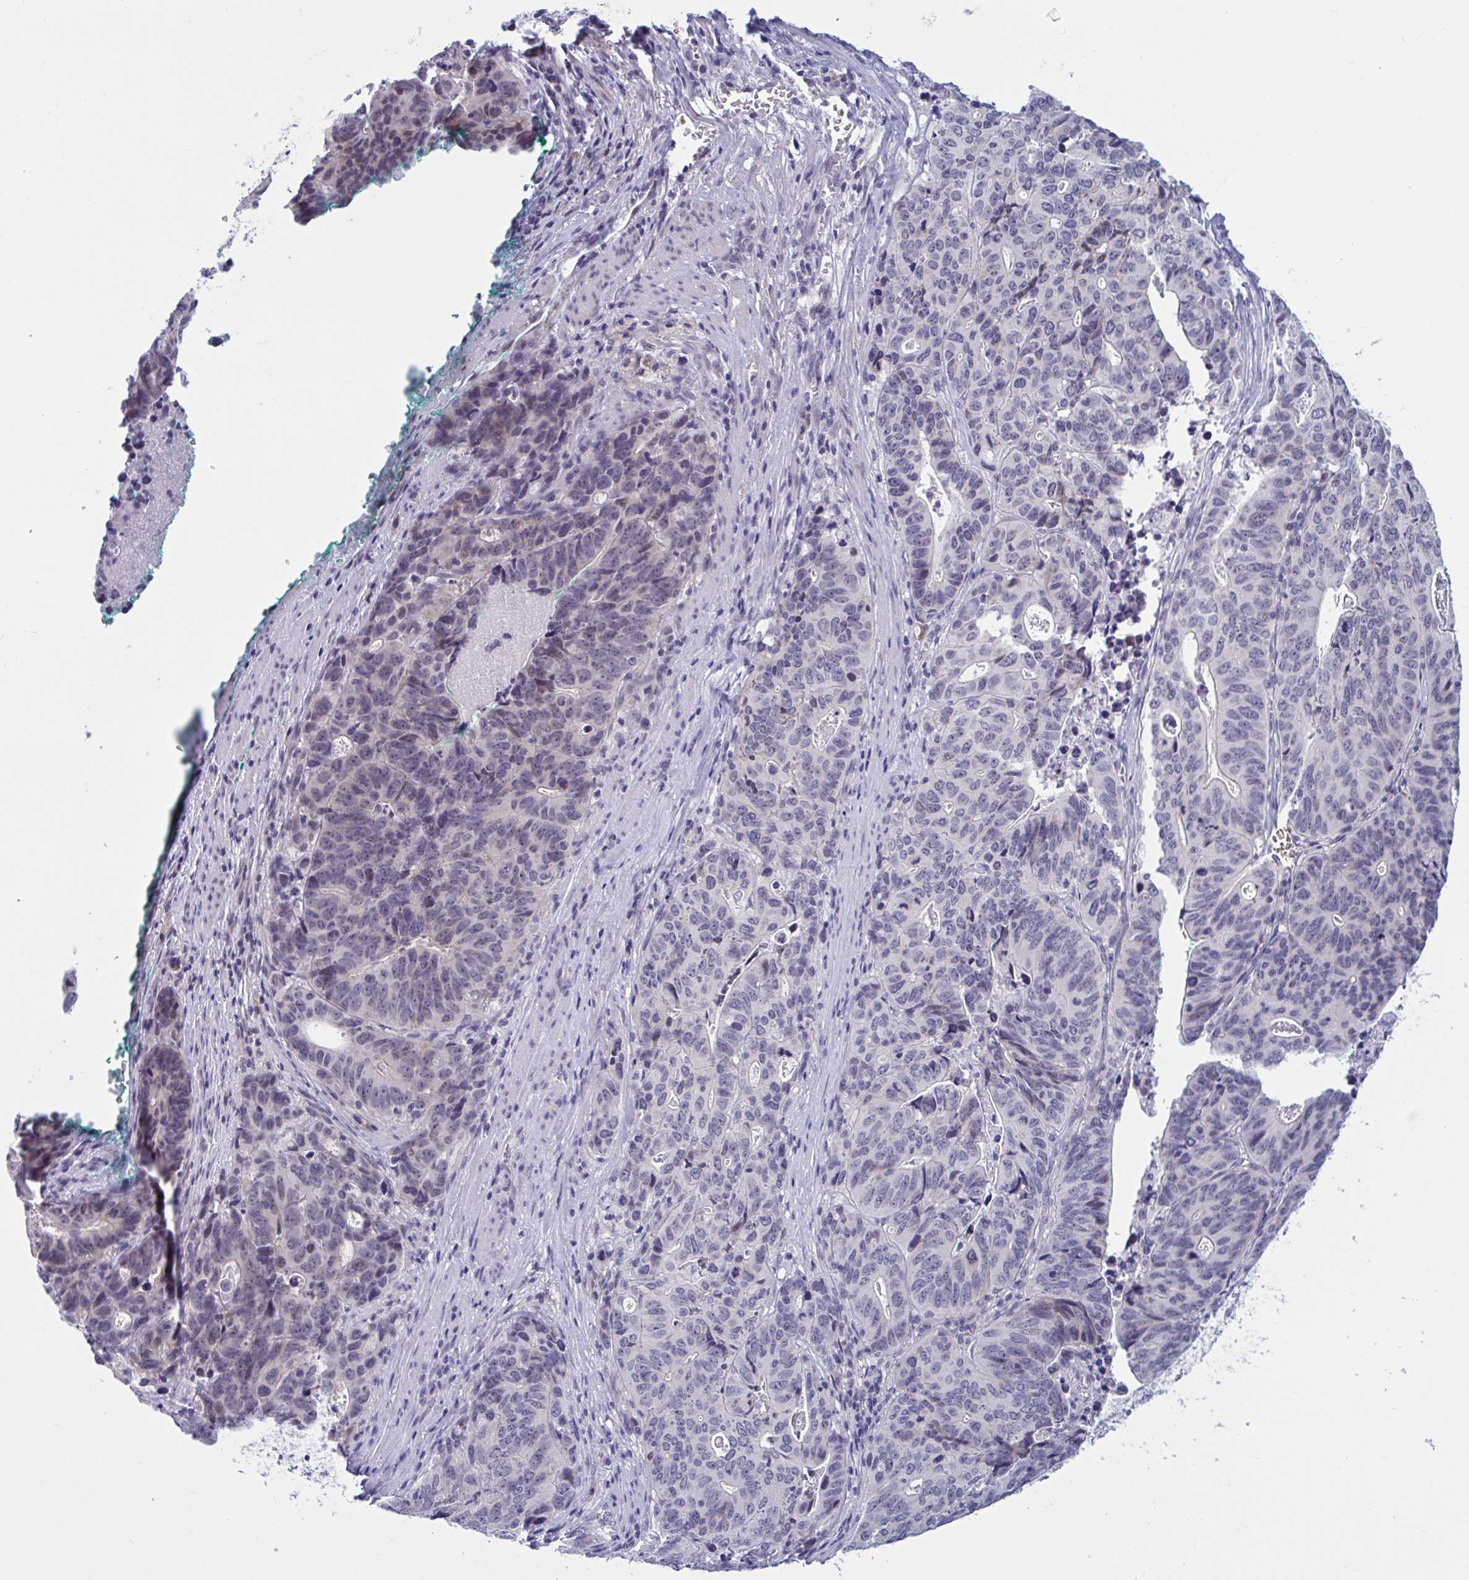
{"staining": {"intensity": "negative", "quantity": "none", "location": "none"}, "tissue": "stomach cancer", "cell_type": "Tumor cells", "image_type": "cancer", "snomed": [{"axis": "morphology", "description": "Adenocarcinoma, NOS"}, {"axis": "topography", "description": "Stomach, upper"}], "caption": "Protein analysis of adenocarcinoma (stomach) exhibits no significant staining in tumor cells. Brightfield microscopy of immunohistochemistry stained with DAB (brown) and hematoxylin (blue), captured at high magnification.", "gene": "CNGB3", "patient": {"sex": "female", "age": 67}}